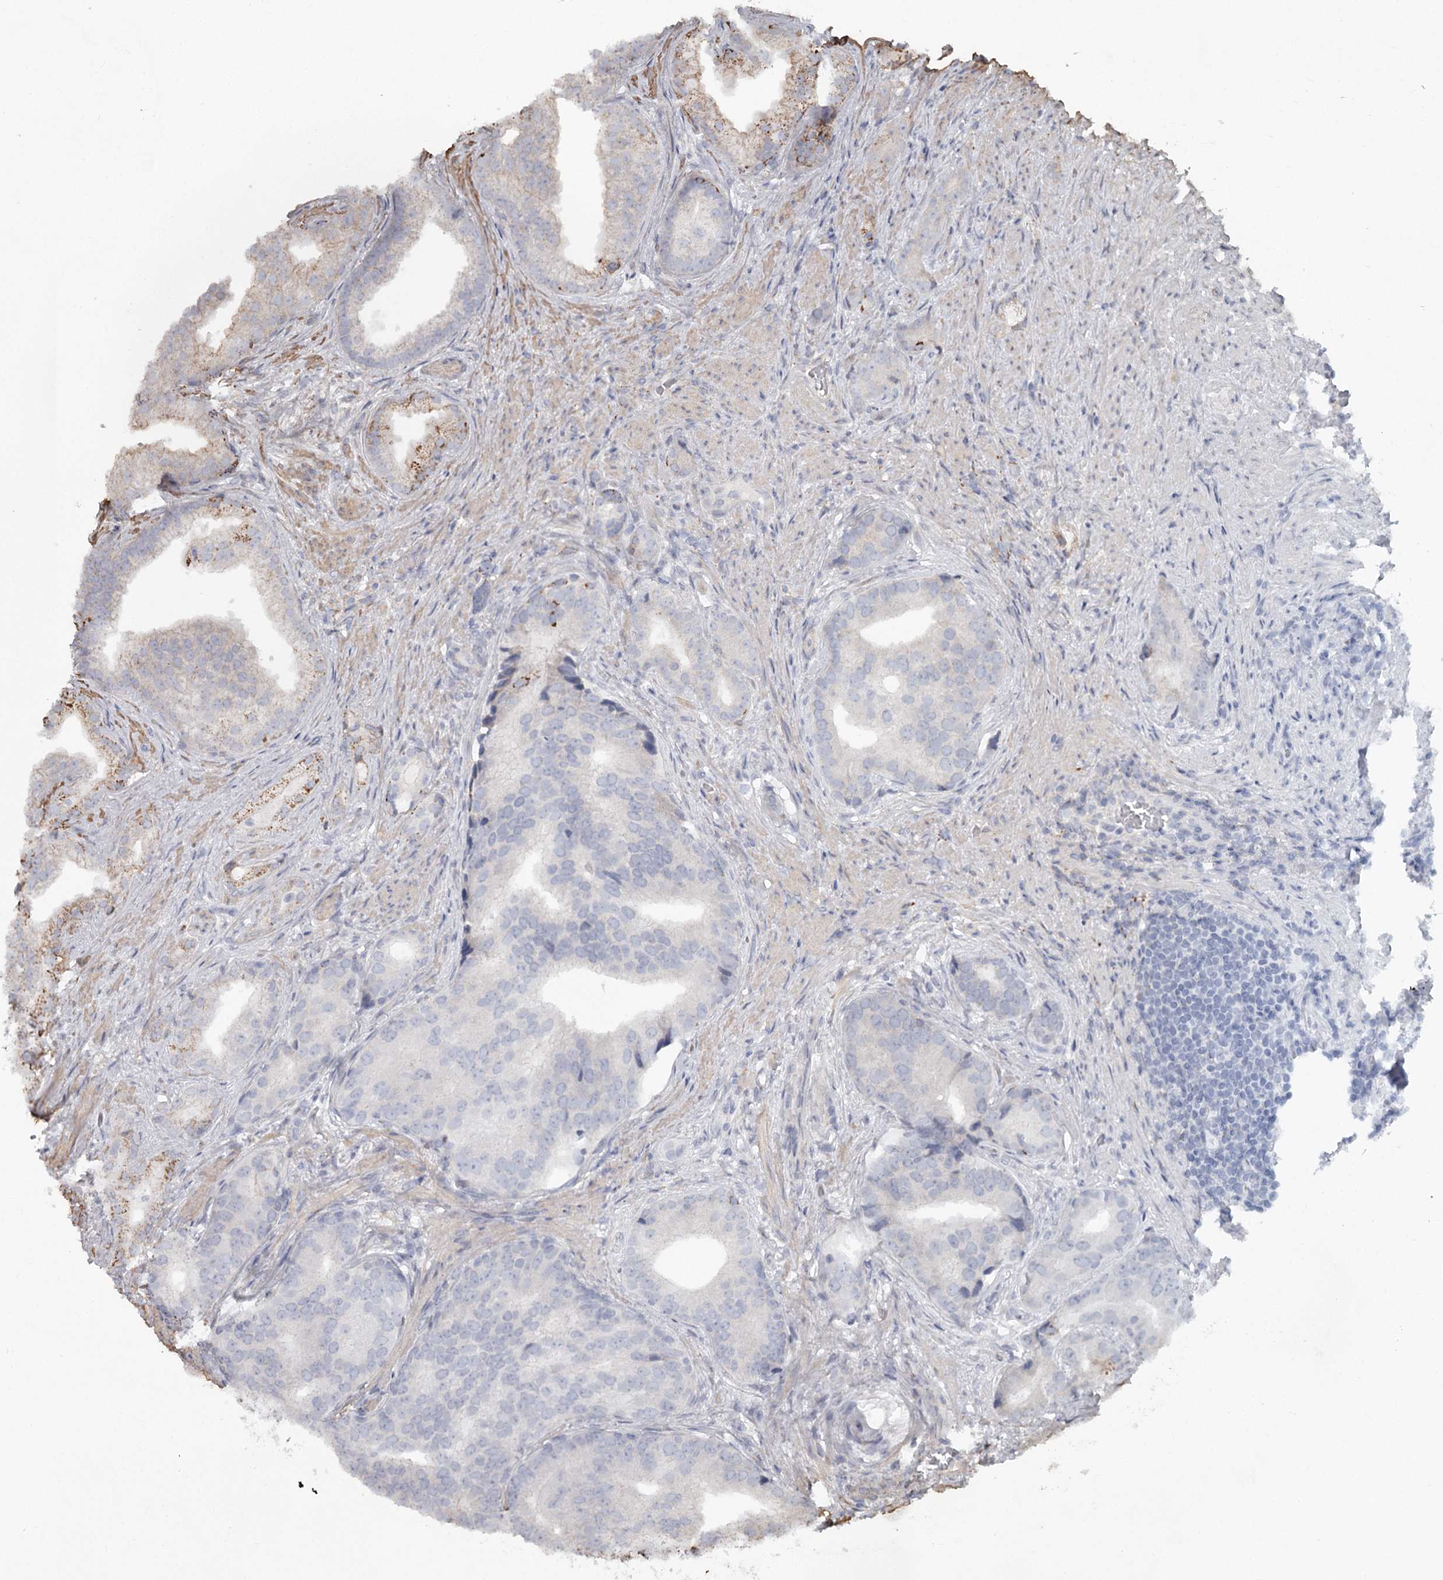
{"staining": {"intensity": "negative", "quantity": "none", "location": "none"}, "tissue": "prostate cancer", "cell_type": "Tumor cells", "image_type": "cancer", "snomed": [{"axis": "morphology", "description": "Adenocarcinoma, Low grade"}, {"axis": "topography", "description": "Prostate"}], "caption": "Image shows no significant protein expression in tumor cells of adenocarcinoma (low-grade) (prostate).", "gene": "DHRS9", "patient": {"sex": "male", "age": 71}}